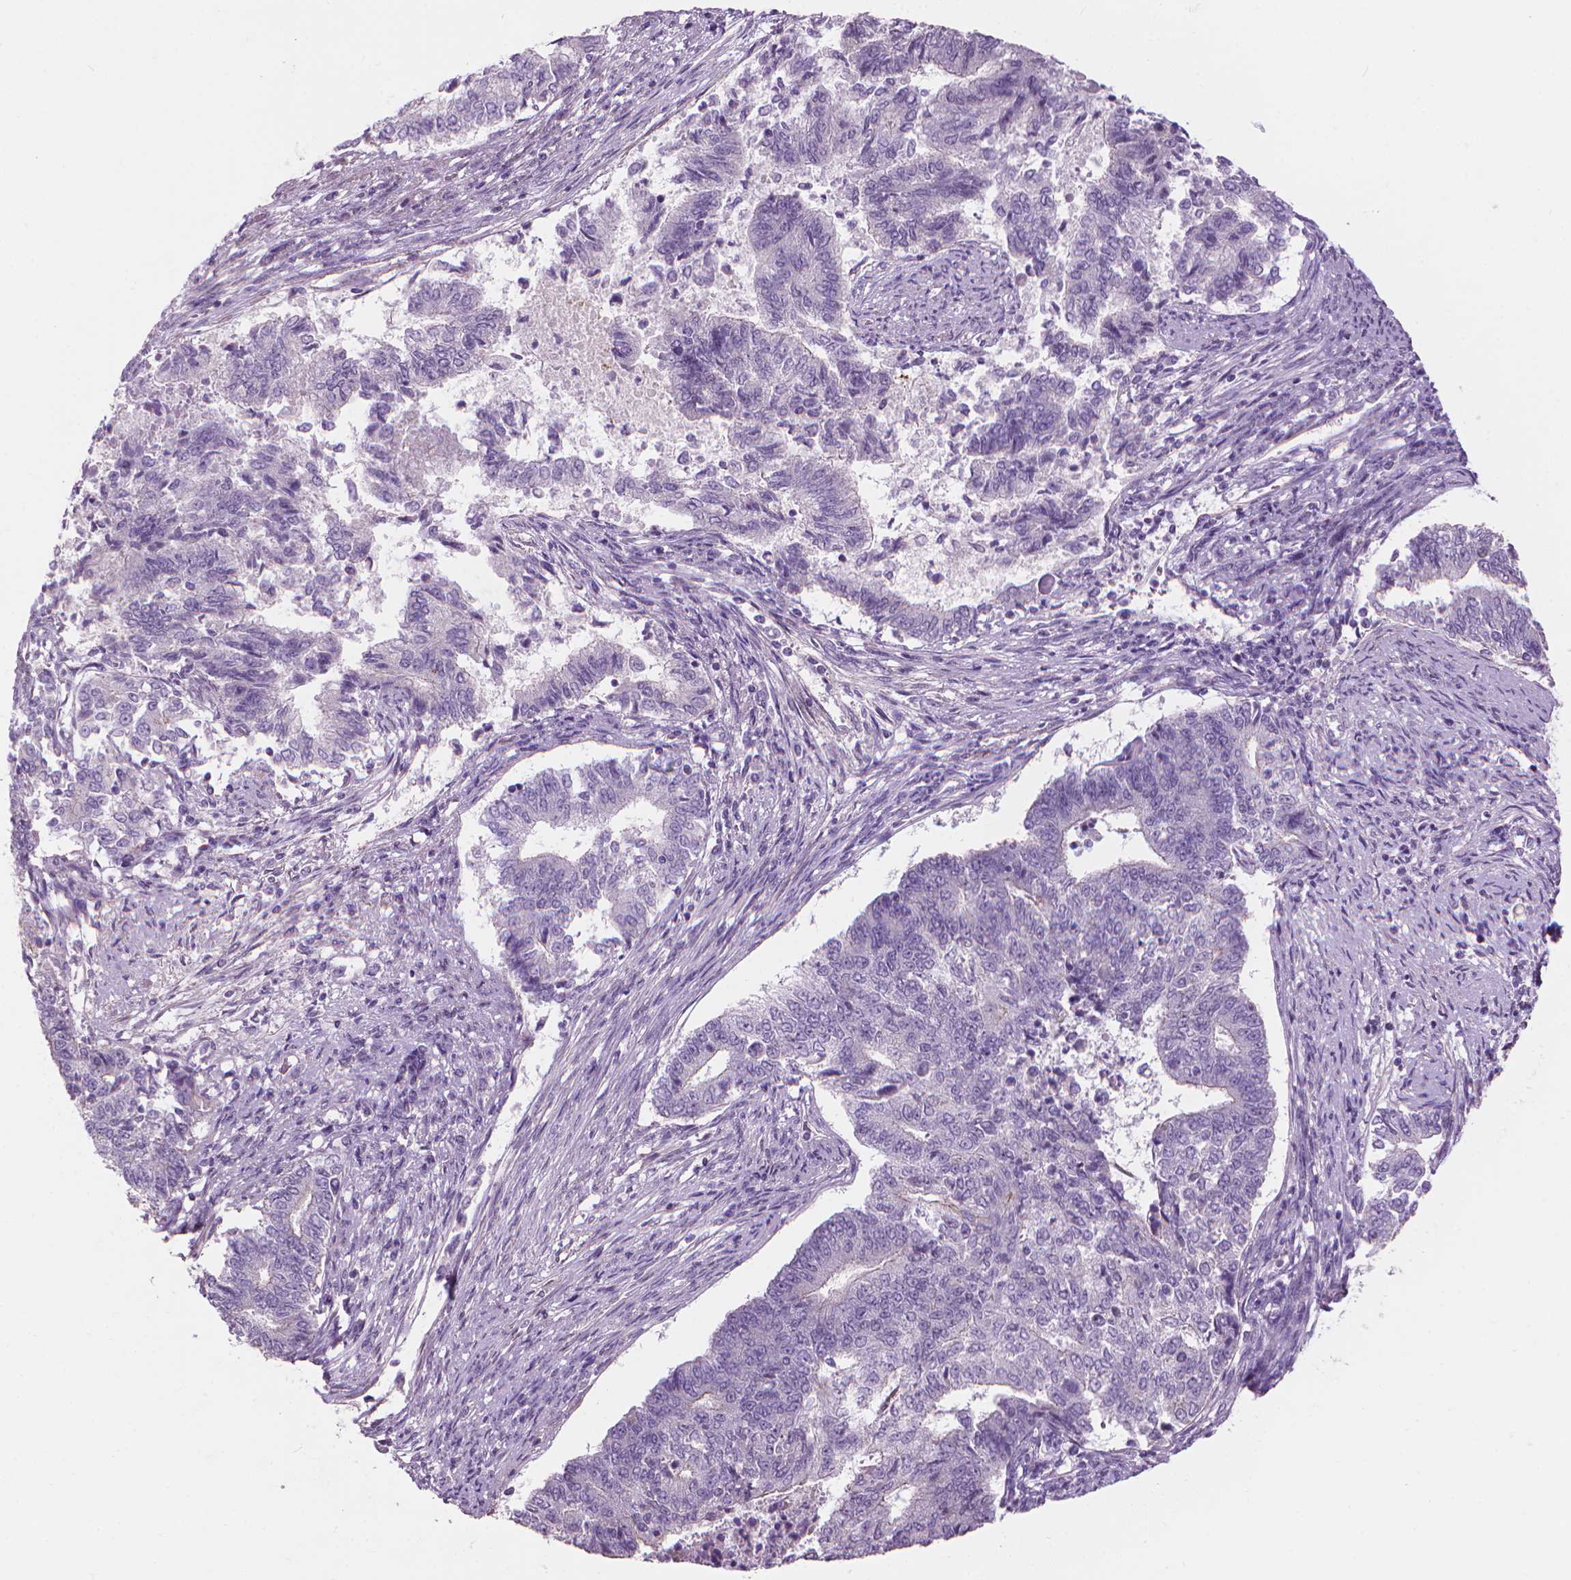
{"staining": {"intensity": "negative", "quantity": "none", "location": "none"}, "tissue": "endometrial cancer", "cell_type": "Tumor cells", "image_type": "cancer", "snomed": [{"axis": "morphology", "description": "Adenocarcinoma, NOS"}, {"axis": "topography", "description": "Endometrium"}], "caption": "Immunohistochemical staining of endometrial cancer (adenocarcinoma) displays no significant staining in tumor cells. (Stains: DAB IHC with hematoxylin counter stain, Microscopy: brightfield microscopy at high magnification).", "gene": "SAXO2", "patient": {"sex": "female", "age": 65}}